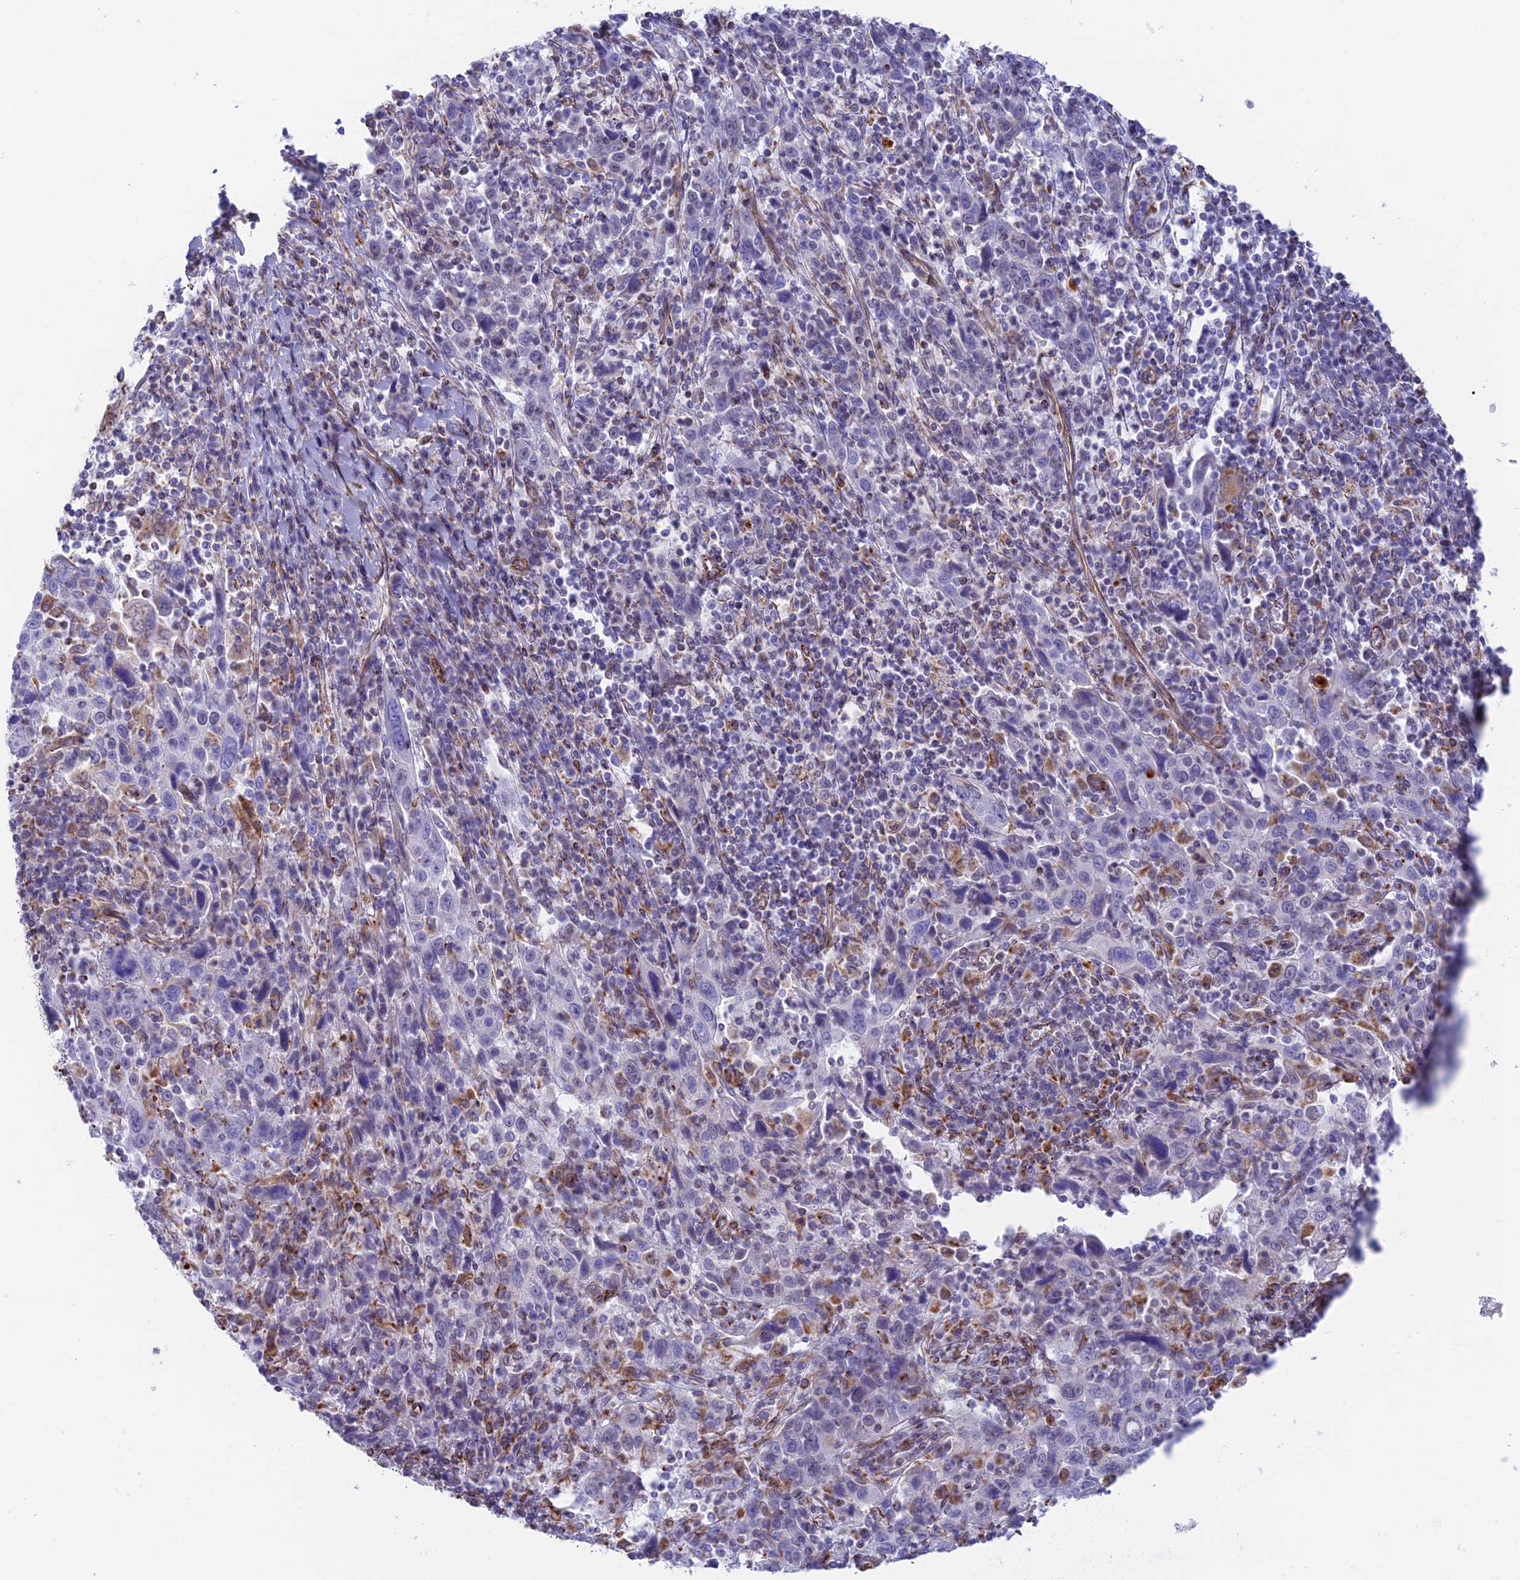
{"staining": {"intensity": "negative", "quantity": "none", "location": "none"}, "tissue": "cervical cancer", "cell_type": "Tumor cells", "image_type": "cancer", "snomed": [{"axis": "morphology", "description": "Squamous cell carcinoma, NOS"}, {"axis": "topography", "description": "Cervix"}], "caption": "IHC of human cervical squamous cell carcinoma shows no positivity in tumor cells.", "gene": "ZNF652", "patient": {"sex": "female", "age": 46}}